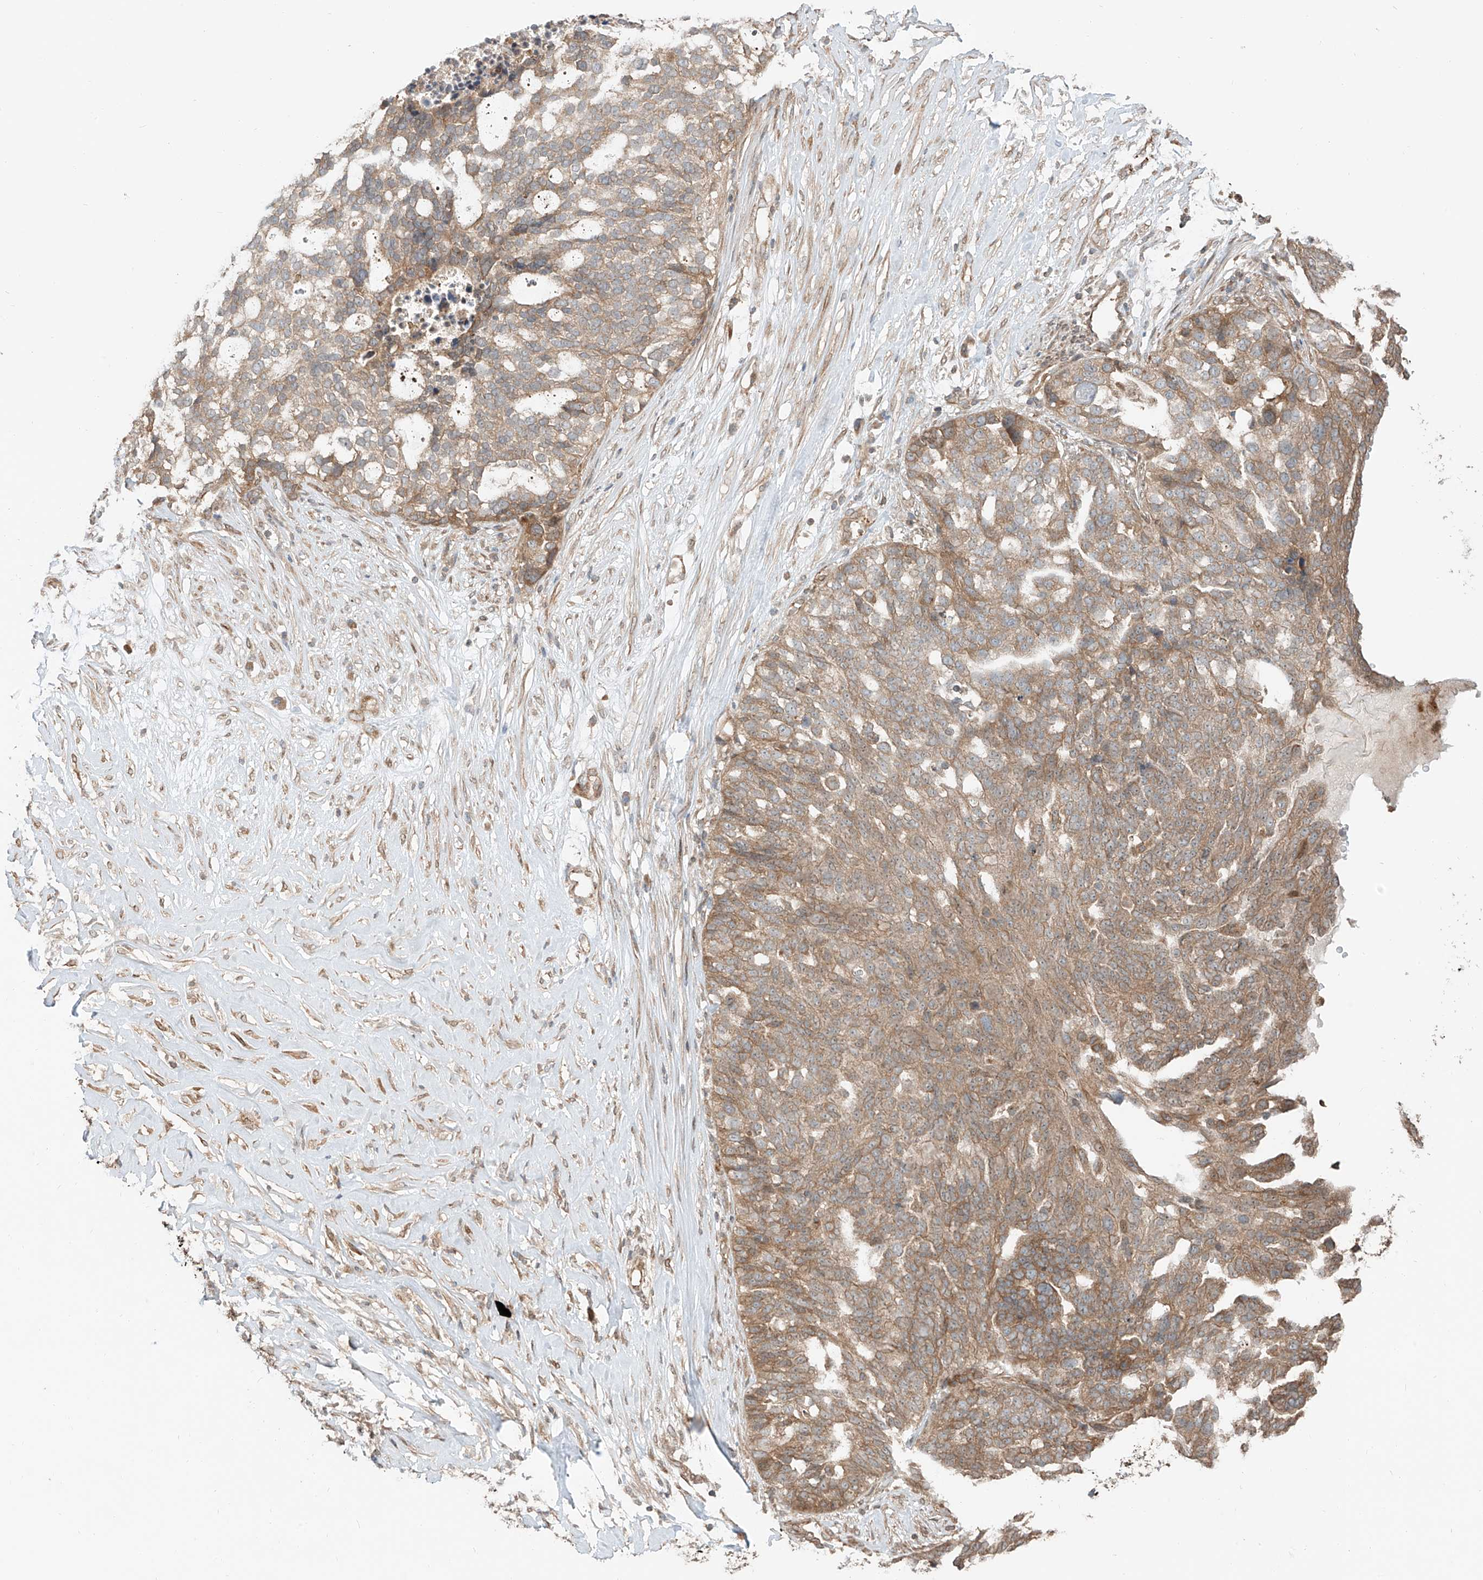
{"staining": {"intensity": "moderate", "quantity": ">75%", "location": "cytoplasmic/membranous"}, "tissue": "ovarian cancer", "cell_type": "Tumor cells", "image_type": "cancer", "snomed": [{"axis": "morphology", "description": "Cystadenocarcinoma, serous, NOS"}, {"axis": "topography", "description": "Ovary"}], "caption": "Immunohistochemical staining of human serous cystadenocarcinoma (ovarian) displays medium levels of moderate cytoplasmic/membranous protein expression in approximately >75% of tumor cells. (IHC, brightfield microscopy, high magnification).", "gene": "CEP162", "patient": {"sex": "female", "age": 59}}